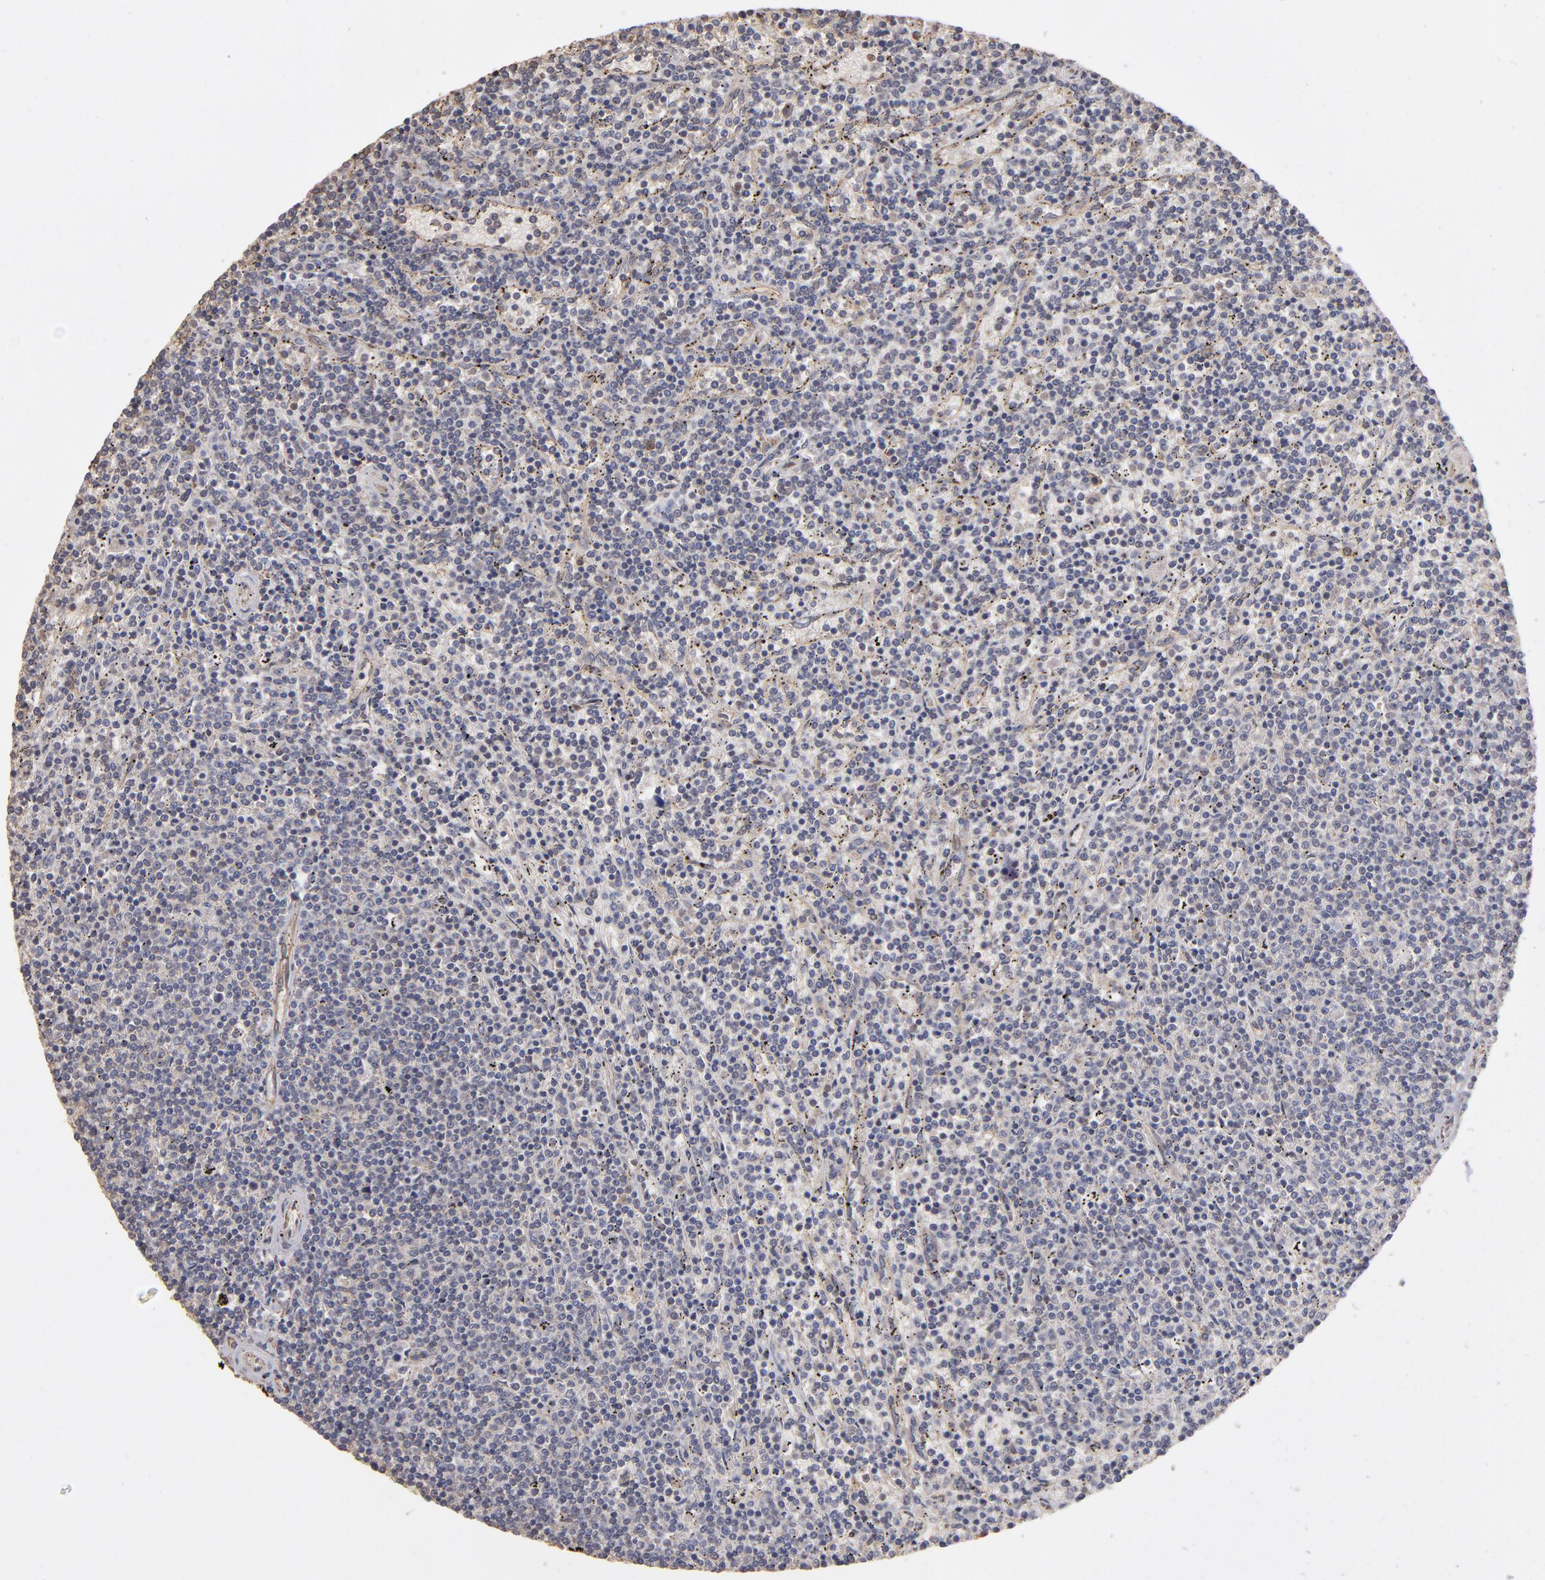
{"staining": {"intensity": "negative", "quantity": "none", "location": "none"}, "tissue": "lymphoma", "cell_type": "Tumor cells", "image_type": "cancer", "snomed": [{"axis": "morphology", "description": "Malignant lymphoma, non-Hodgkin's type, Low grade"}, {"axis": "topography", "description": "Spleen"}], "caption": "Low-grade malignant lymphoma, non-Hodgkin's type was stained to show a protein in brown. There is no significant positivity in tumor cells.", "gene": "DMD", "patient": {"sex": "female", "age": 50}}